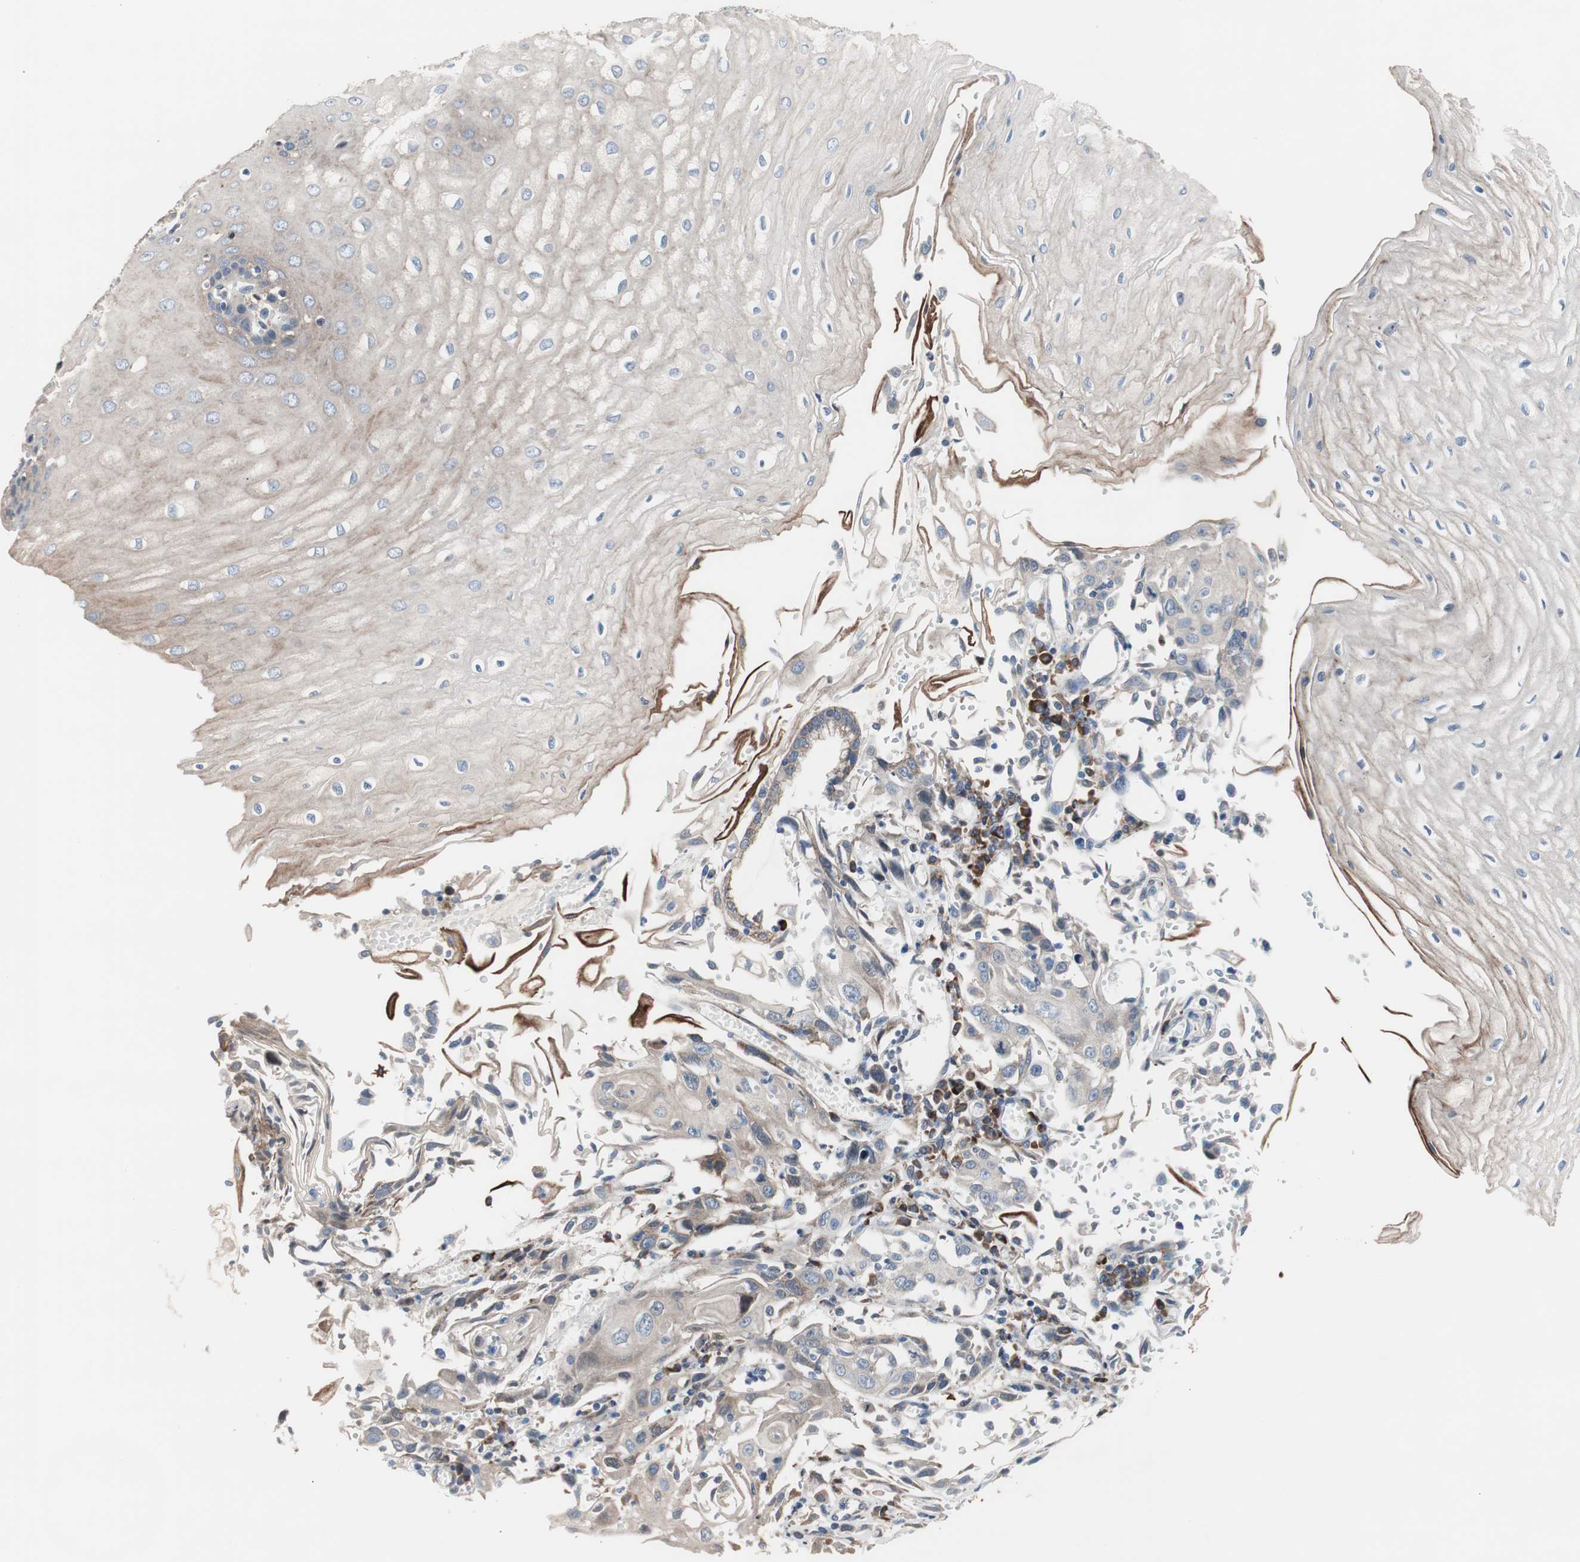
{"staining": {"intensity": "weak", "quantity": ">75%", "location": "cytoplasmic/membranous"}, "tissue": "esophagus", "cell_type": "Squamous epithelial cells", "image_type": "normal", "snomed": [{"axis": "morphology", "description": "Normal tissue, NOS"}, {"axis": "morphology", "description": "Squamous cell carcinoma, NOS"}, {"axis": "topography", "description": "Esophagus"}], "caption": "A high-resolution photomicrograph shows IHC staining of normal esophagus, which reveals weak cytoplasmic/membranous staining in about >75% of squamous epithelial cells. (brown staining indicates protein expression, while blue staining denotes nuclei).", "gene": "KANSL1", "patient": {"sex": "male", "age": 65}}